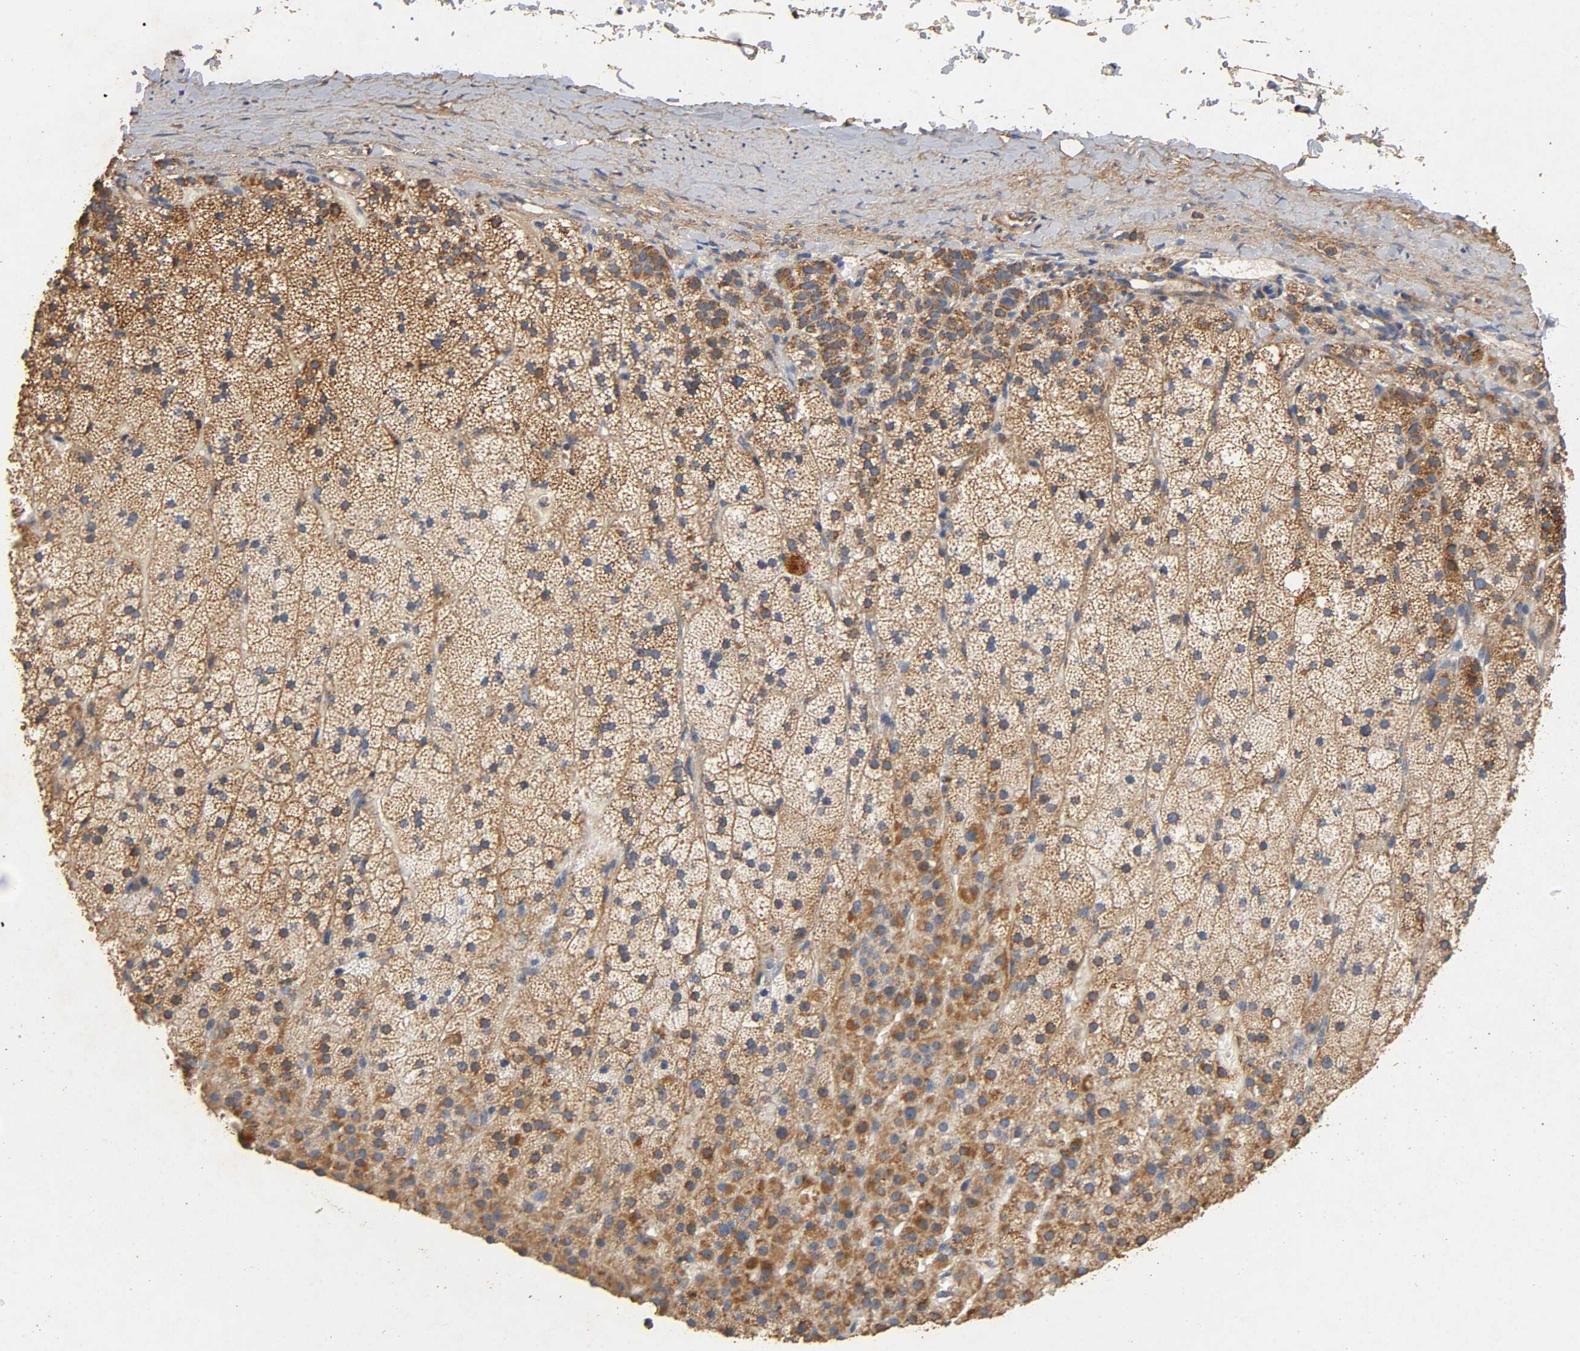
{"staining": {"intensity": "moderate", "quantity": ">75%", "location": "cytoplasmic/membranous"}, "tissue": "adrenal gland", "cell_type": "Glandular cells", "image_type": "normal", "snomed": [{"axis": "morphology", "description": "Normal tissue, NOS"}, {"axis": "topography", "description": "Adrenal gland"}], "caption": "Normal adrenal gland shows moderate cytoplasmic/membranous positivity in about >75% of glandular cells The staining is performed using DAB brown chromogen to label protein expression. The nuclei are counter-stained blue using hematoxylin..", "gene": "NDUFS3", "patient": {"sex": "male", "age": 35}}